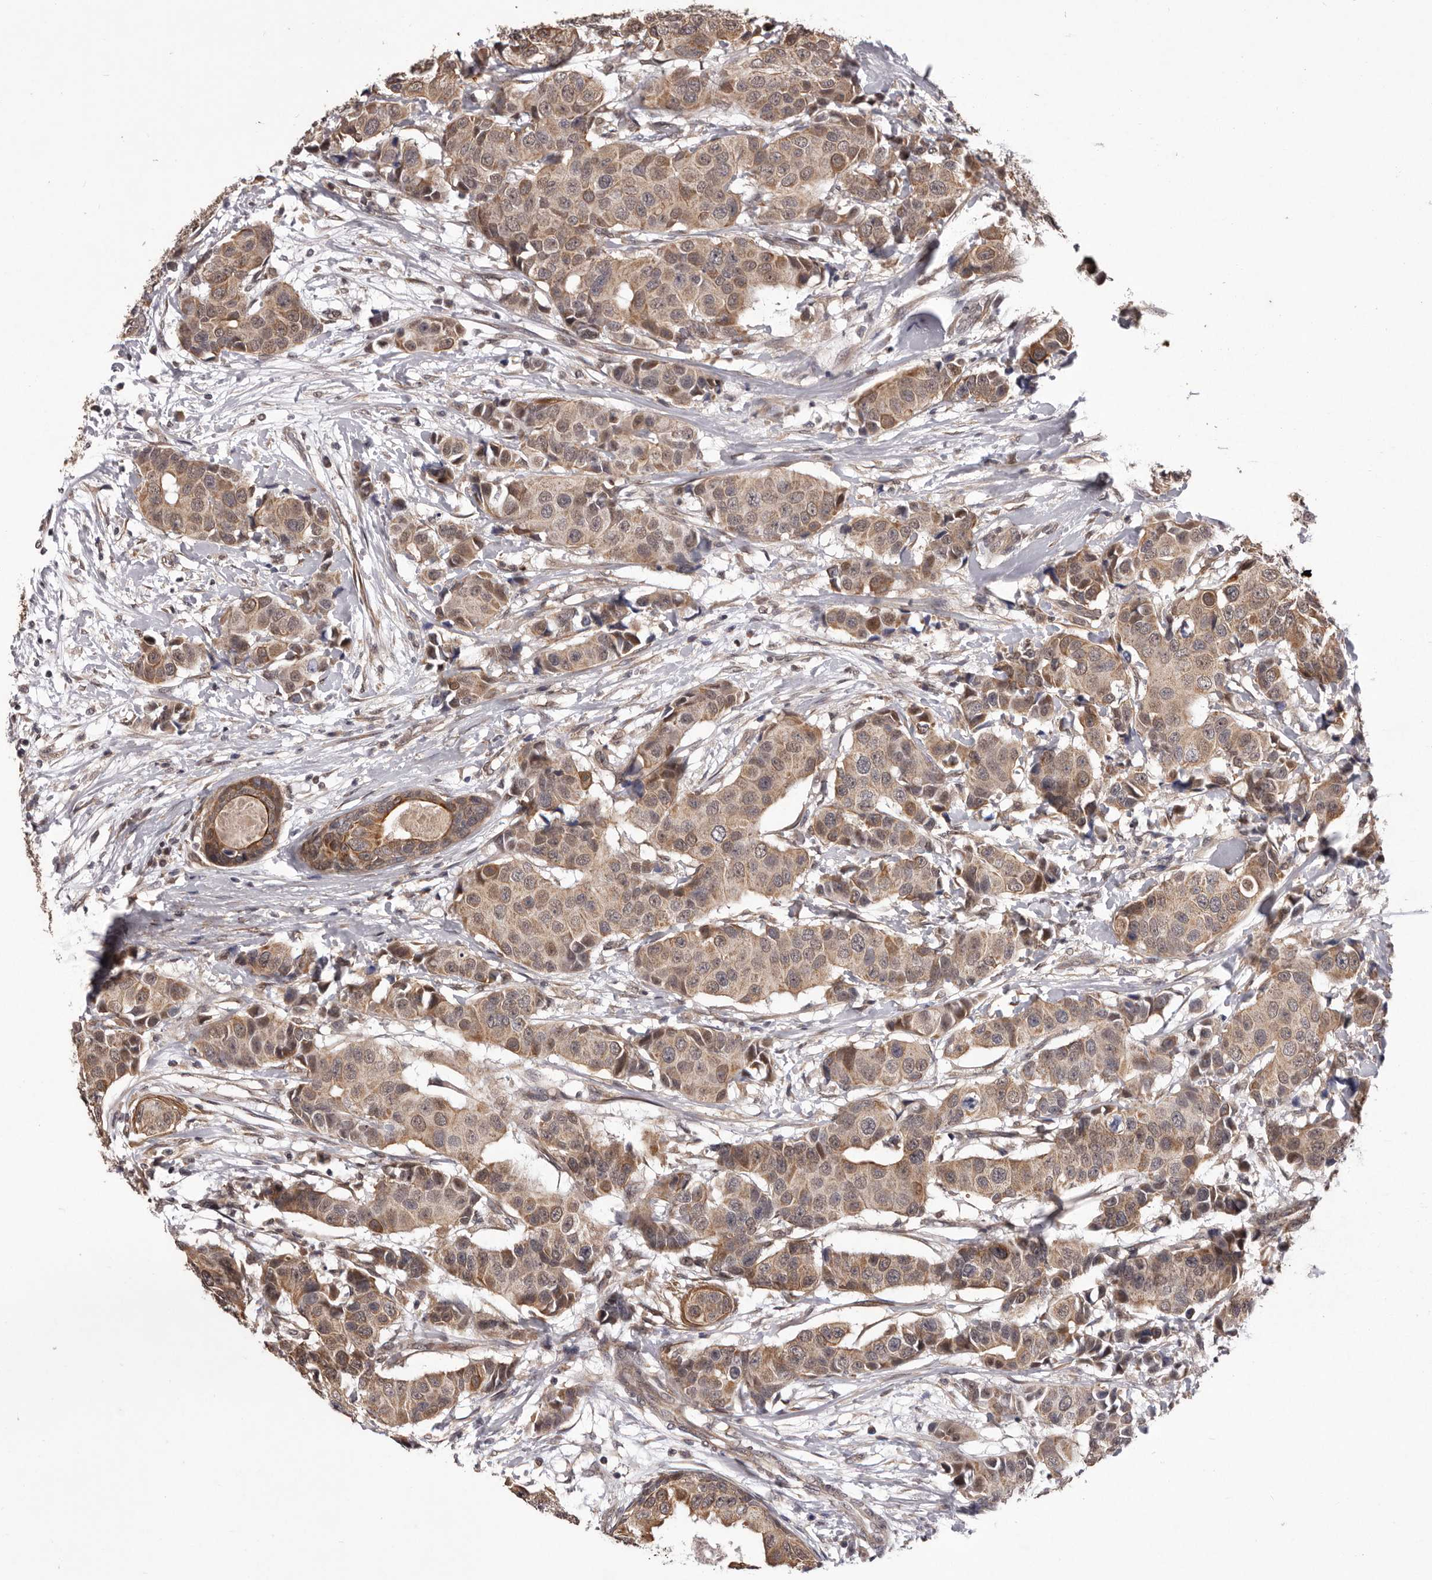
{"staining": {"intensity": "moderate", "quantity": ">75%", "location": "cytoplasmic/membranous"}, "tissue": "breast cancer", "cell_type": "Tumor cells", "image_type": "cancer", "snomed": [{"axis": "morphology", "description": "Normal tissue, NOS"}, {"axis": "morphology", "description": "Duct carcinoma"}, {"axis": "topography", "description": "Breast"}], "caption": "Human intraductal carcinoma (breast) stained with a brown dye reveals moderate cytoplasmic/membranous positive expression in approximately >75% of tumor cells.", "gene": "CELF3", "patient": {"sex": "female", "age": 39}}